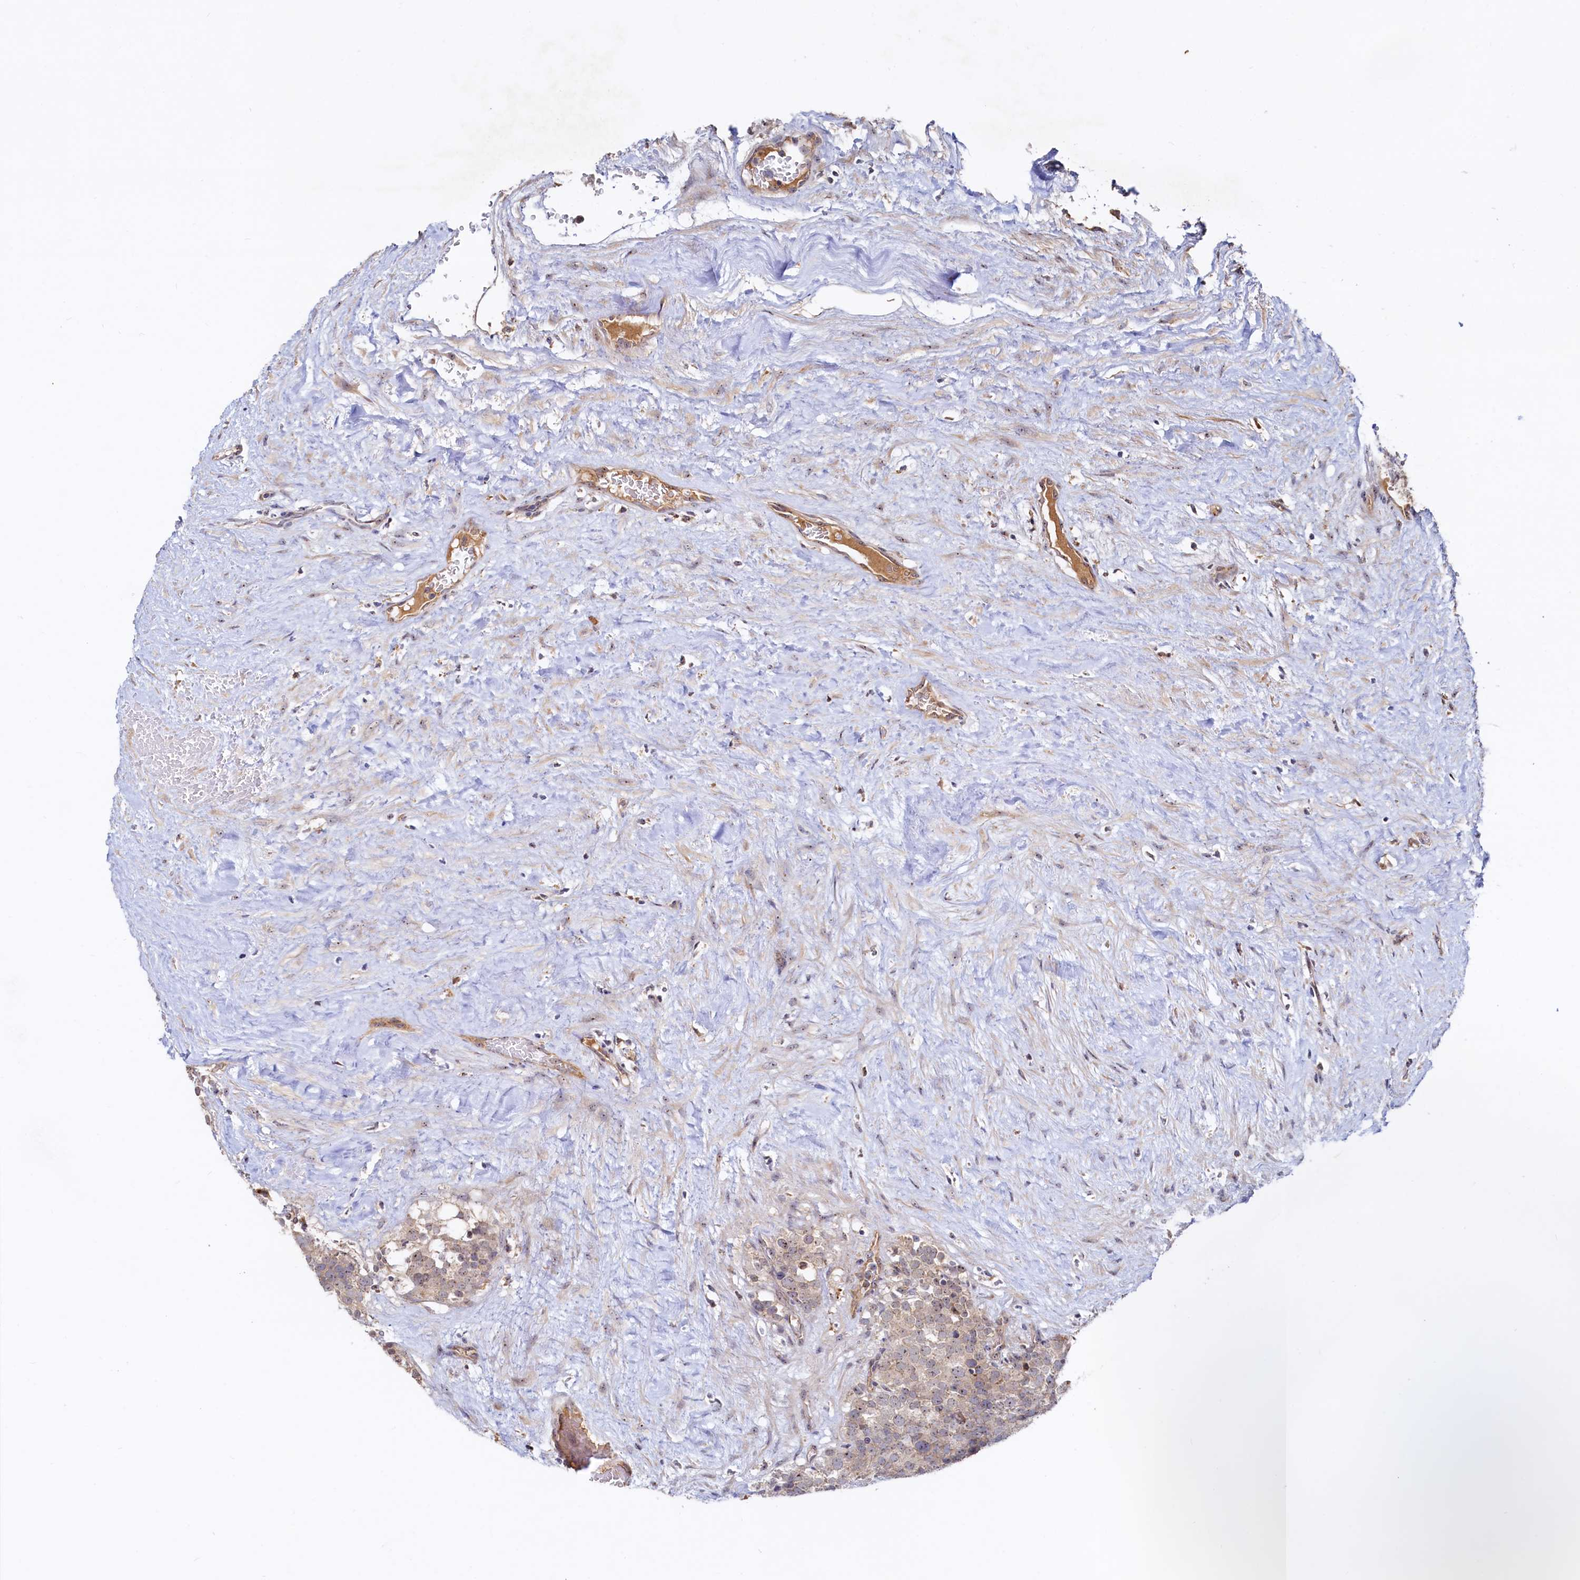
{"staining": {"intensity": "weak", "quantity": ">75%", "location": "cytoplasmic/membranous,nuclear"}, "tissue": "testis cancer", "cell_type": "Tumor cells", "image_type": "cancer", "snomed": [{"axis": "morphology", "description": "Seminoma, NOS"}, {"axis": "topography", "description": "Testis"}], "caption": "A brown stain highlights weak cytoplasmic/membranous and nuclear positivity of a protein in human testis cancer tumor cells.", "gene": "RGS7BP", "patient": {"sex": "male", "age": 71}}